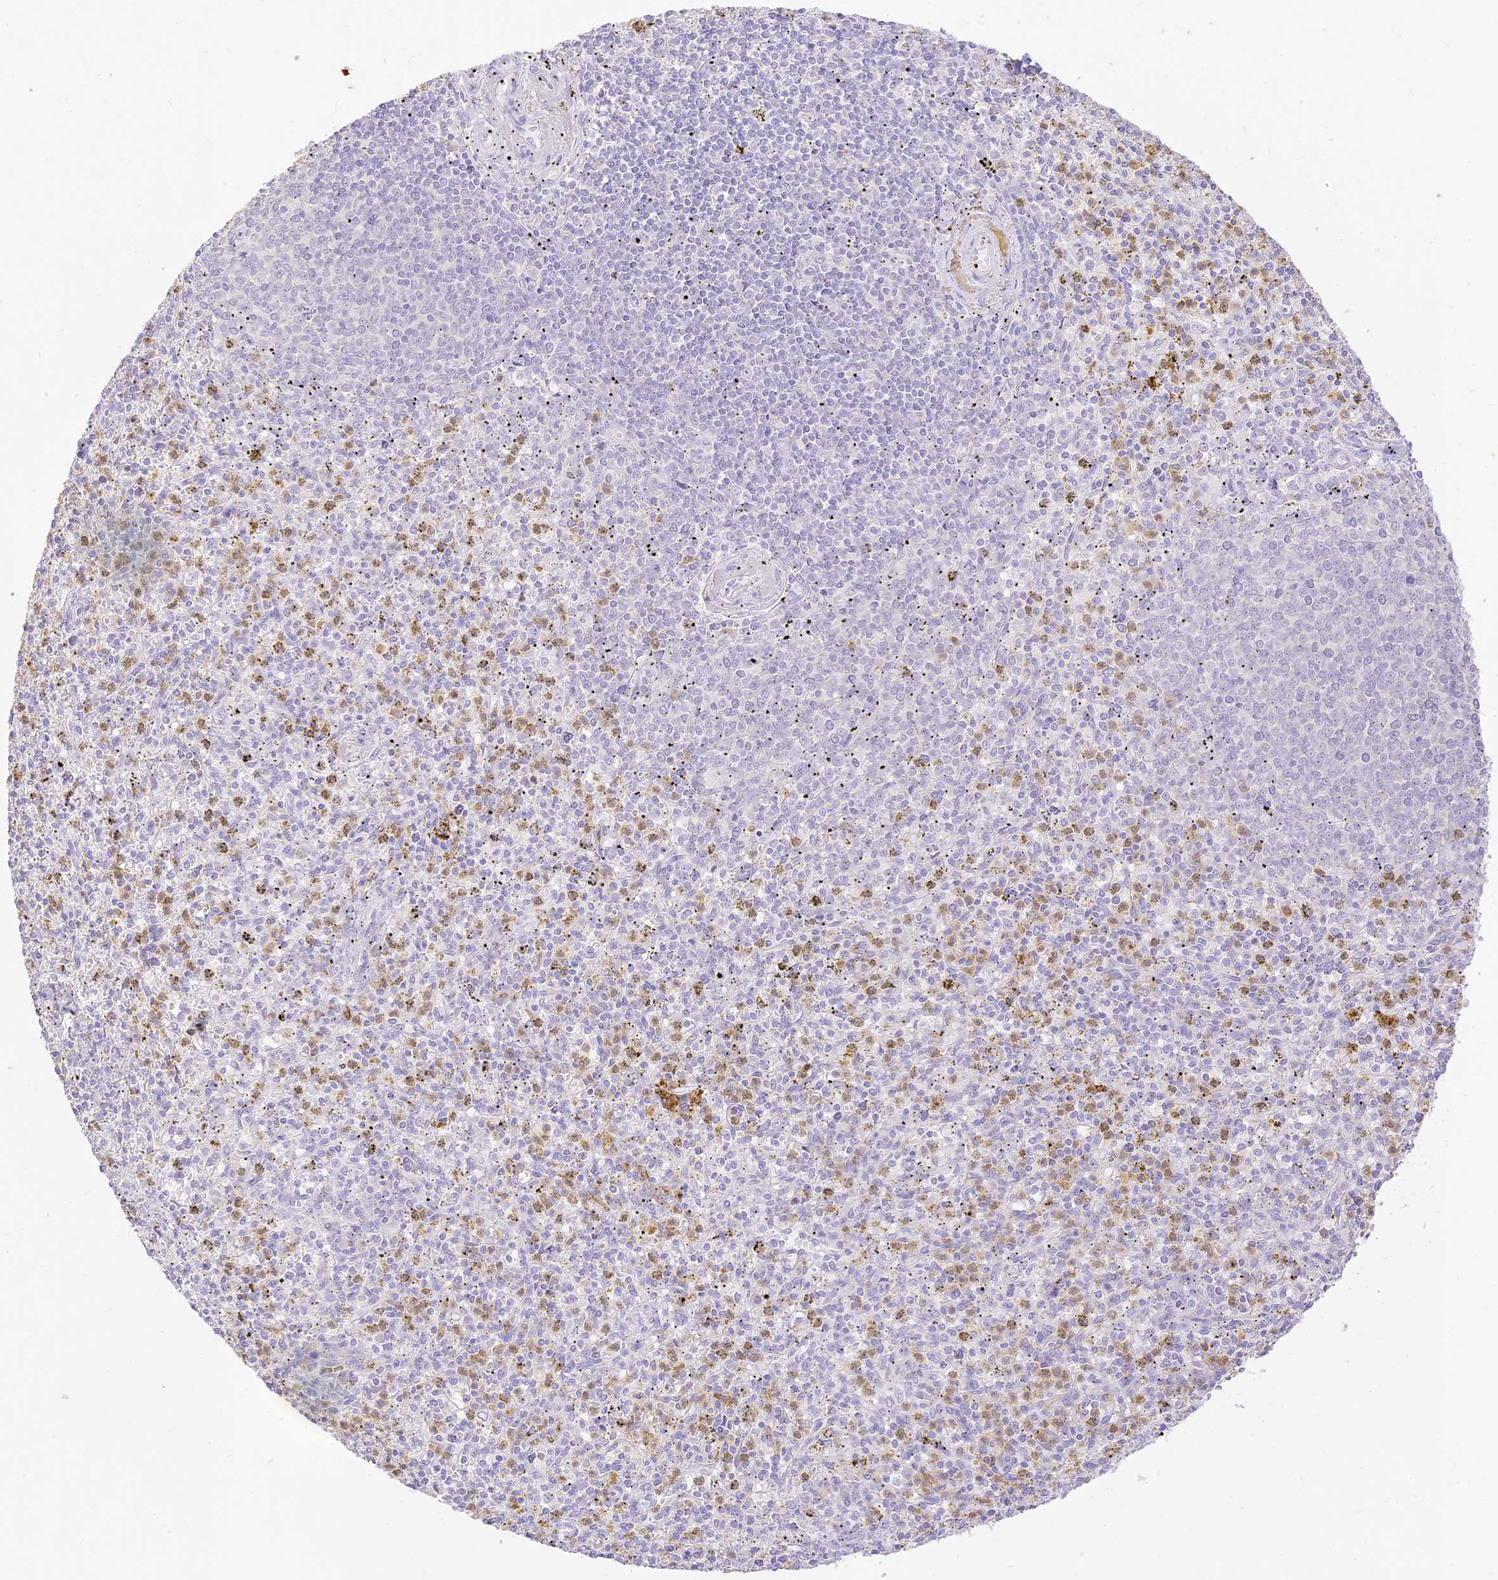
{"staining": {"intensity": "moderate", "quantity": "25%-75%", "location": "cytoplasmic/membranous"}, "tissue": "spleen", "cell_type": "Cells in red pulp", "image_type": "normal", "snomed": [{"axis": "morphology", "description": "Normal tissue, NOS"}, {"axis": "topography", "description": "Spleen"}], "caption": "Moderate cytoplasmic/membranous positivity is present in about 25%-75% of cells in red pulp in normal spleen. (Brightfield microscopy of DAB IHC at high magnification).", "gene": "SEC13", "patient": {"sex": "male", "age": 72}}